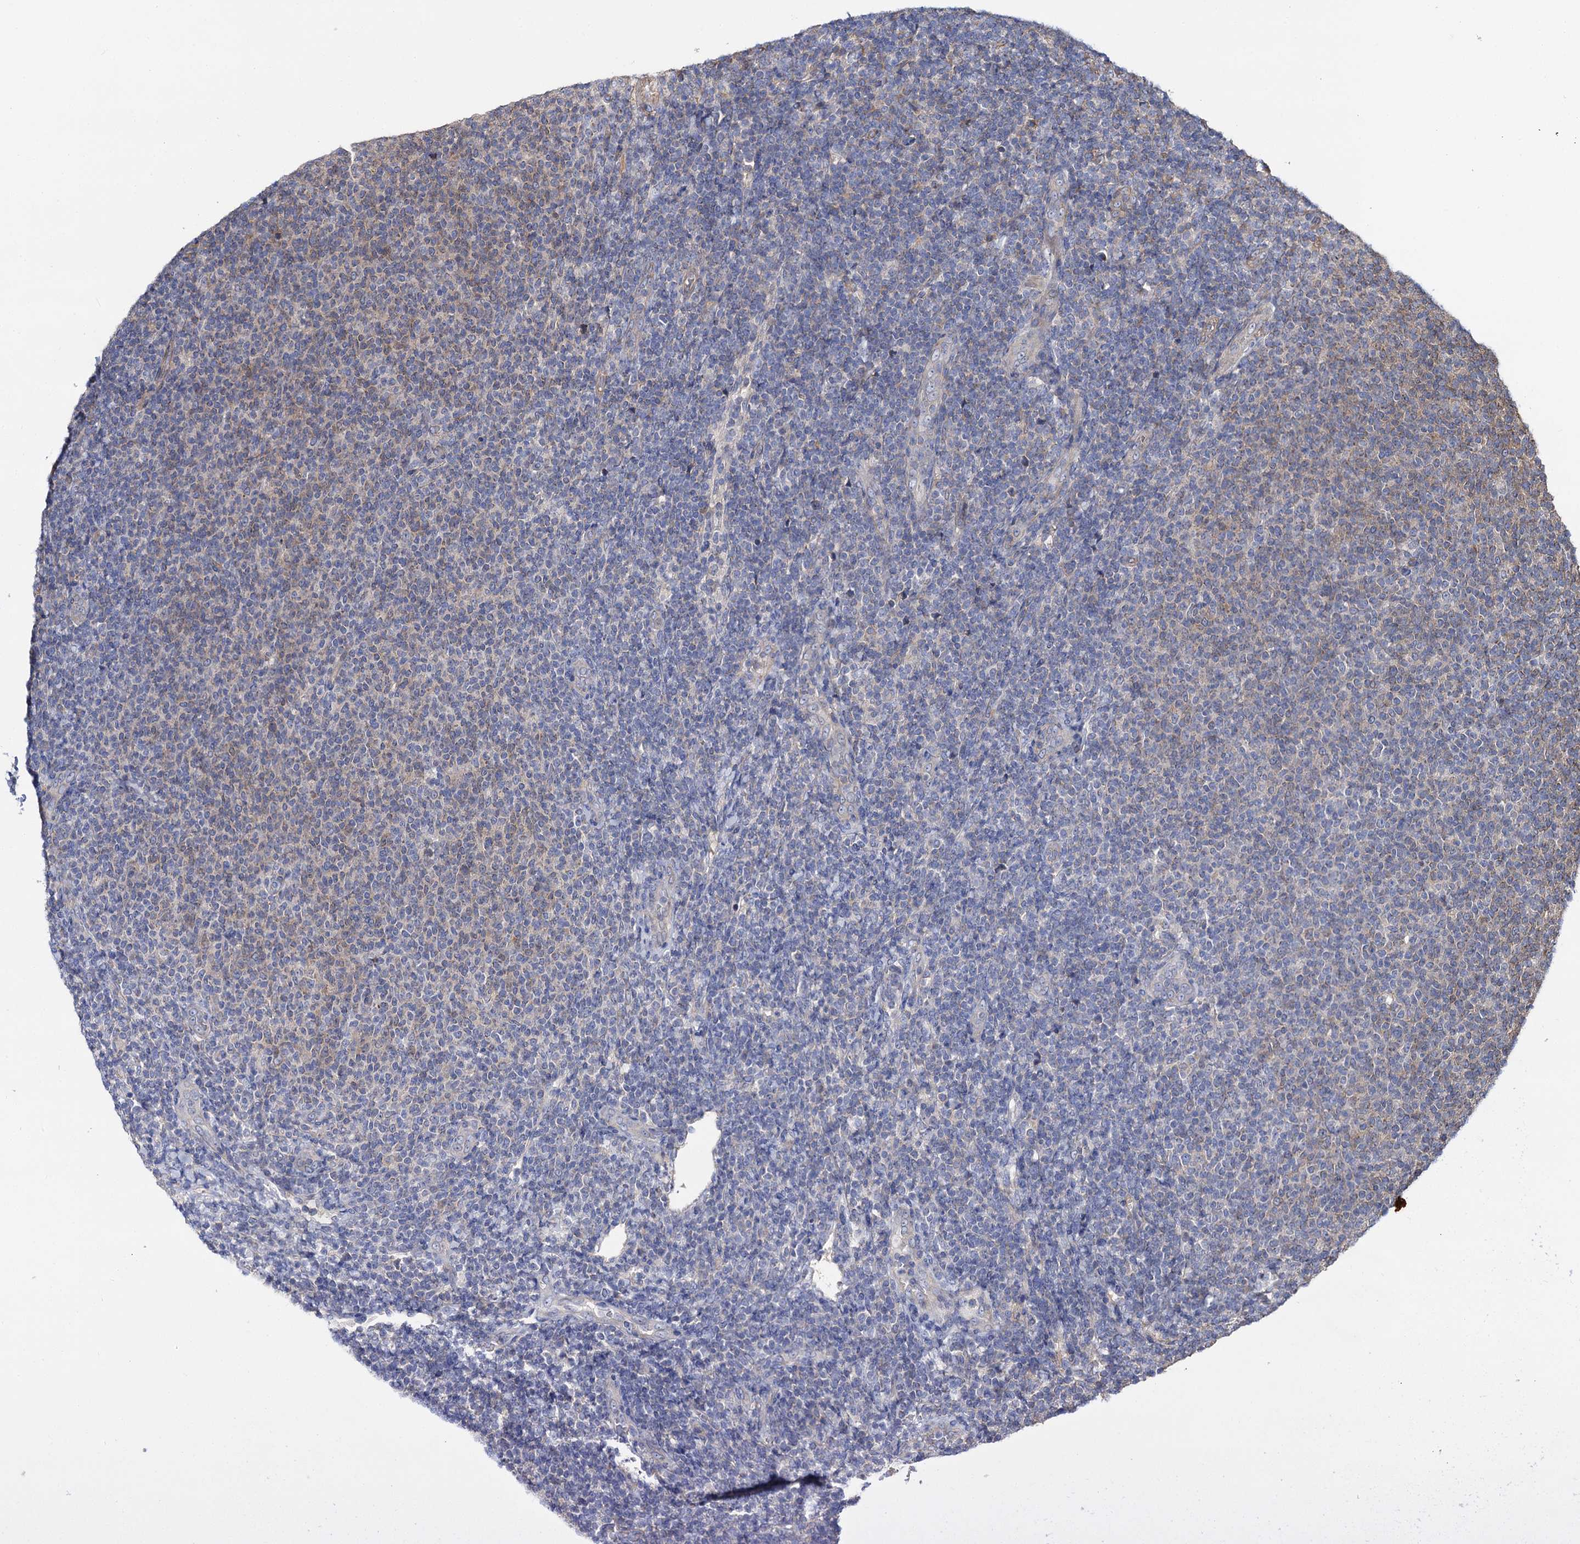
{"staining": {"intensity": "weak", "quantity": "<25%", "location": "cytoplasmic/membranous"}, "tissue": "lymphoma", "cell_type": "Tumor cells", "image_type": "cancer", "snomed": [{"axis": "morphology", "description": "Malignant lymphoma, non-Hodgkin's type, Low grade"}, {"axis": "topography", "description": "Lymph node"}], "caption": "Immunohistochemistry (IHC) photomicrograph of neoplastic tissue: human lymphoma stained with DAB (3,3'-diaminobenzidine) shows no significant protein staining in tumor cells. (DAB (3,3'-diaminobenzidine) immunohistochemistry visualized using brightfield microscopy, high magnification).", "gene": "IDI1", "patient": {"sex": "male", "age": 66}}